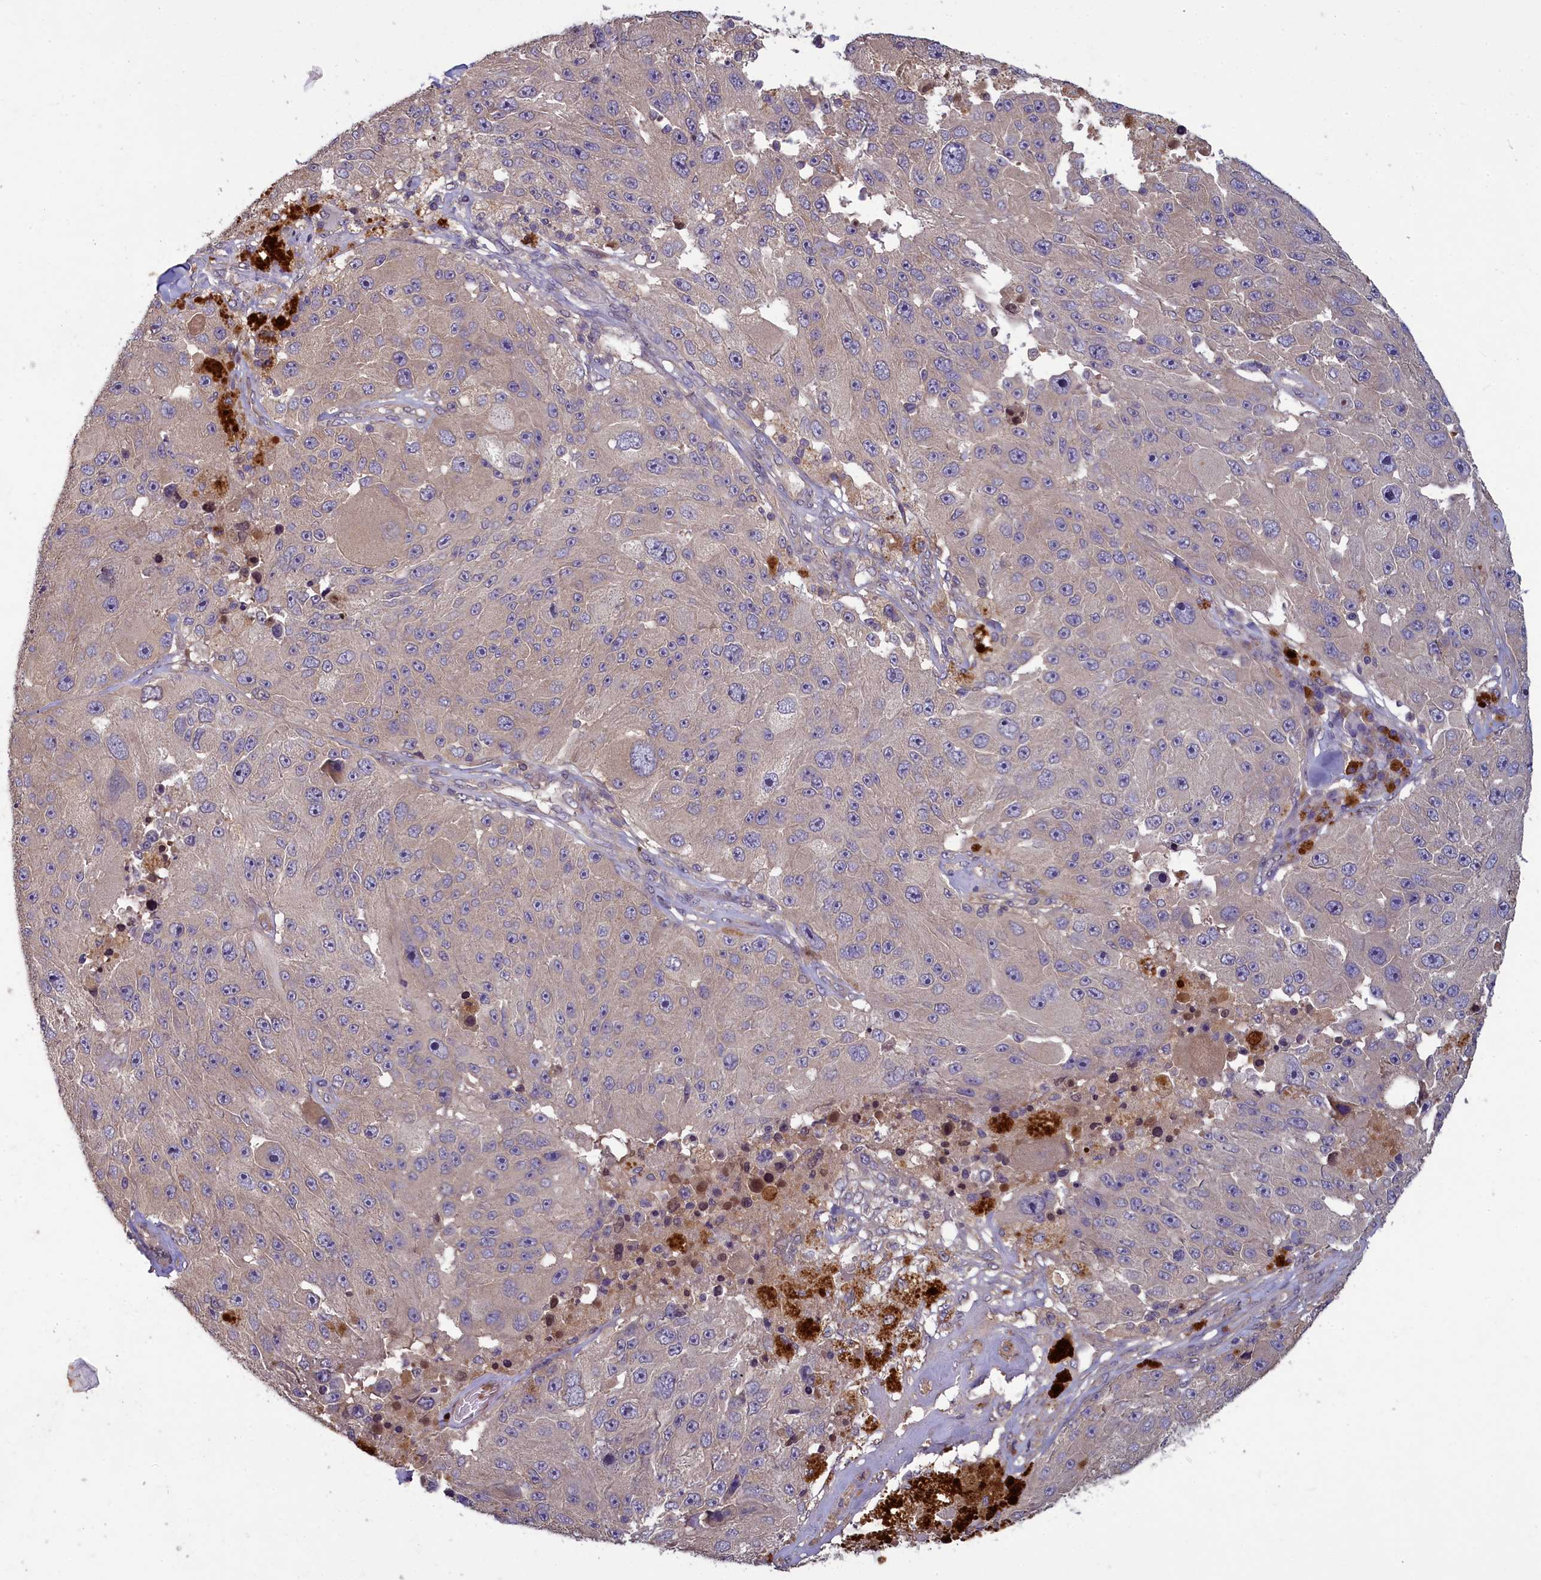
{"staining": {"intensity": "negative", "quantity": "none", "location": "none"}, "tissue": "melanoma", "cell_type": "Tumor cells", "image_type": "cancer", "snomed": [{"axis": "morphology", "description": "Malignant melanoma, Metastatic site"}, {"axis": "topography", "description": "Lymph node"}], "caption": "Tumor cells are negative for brown protein staining in malignant melanoma (metastatic site).", "gene": "NUDT6", "patient": {"sex": "male", "age": 62}}